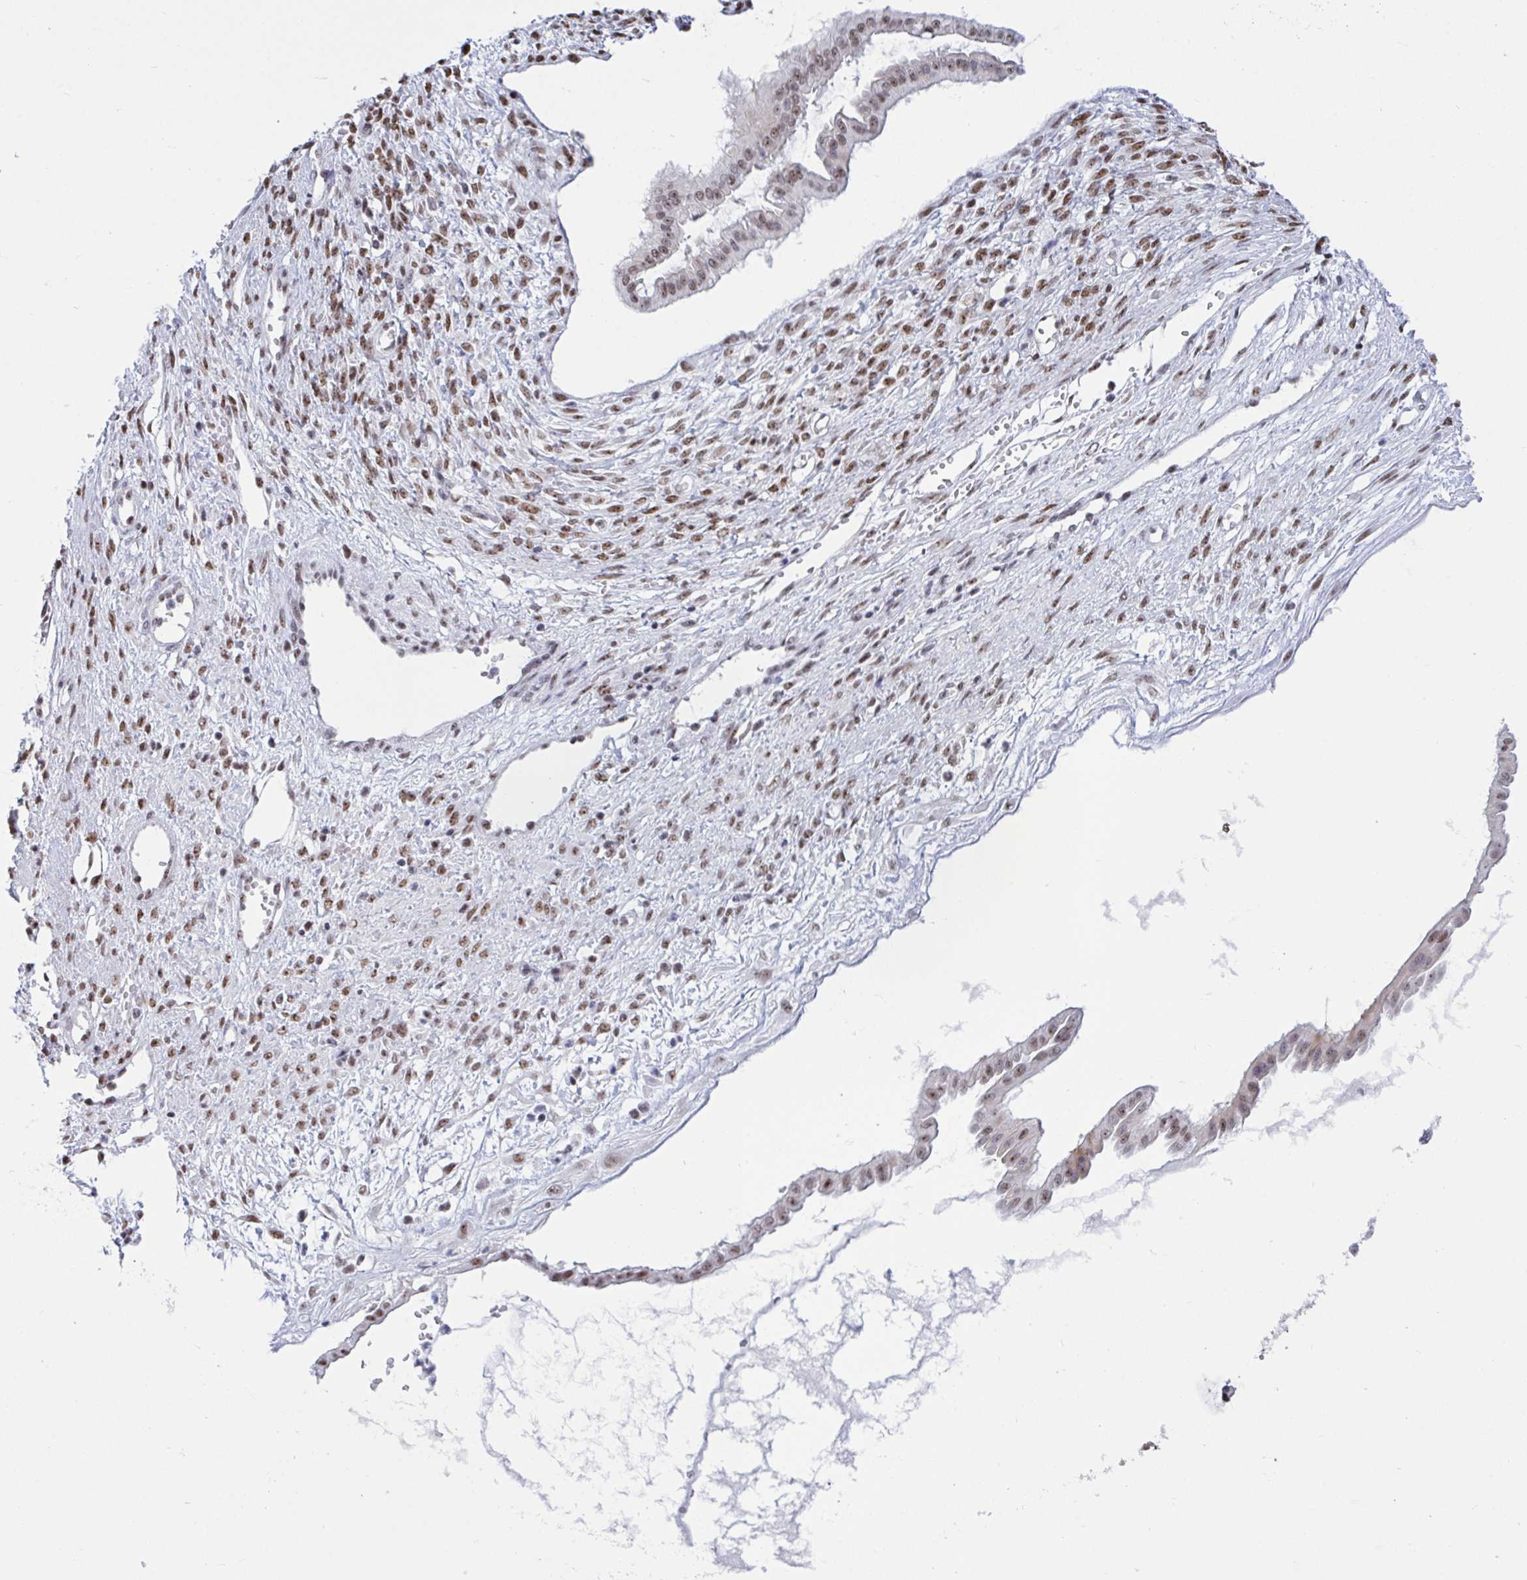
{"staining": {"intensity": "weak", "quantity": ">75%", "location": "nuclear"}, "tissue": "ovarian cancer", "cell_type": "Tumor cells", "image_type": "cancer", "snomed": [{"axis": "morphology", "description": "Cystadenocarcinoma, mucinous, NOS"}, {"axis": "topography", "description": "Ovary"}], "caption": "Protein expression analysis of human ovarian cancer (mucinous cystadenocarcinoma) reveals weak nuclear positivity in approximately >75% of tumor cells.", "gene": "SUPT16H", "patient": {"sex": "female", "age": 73}}